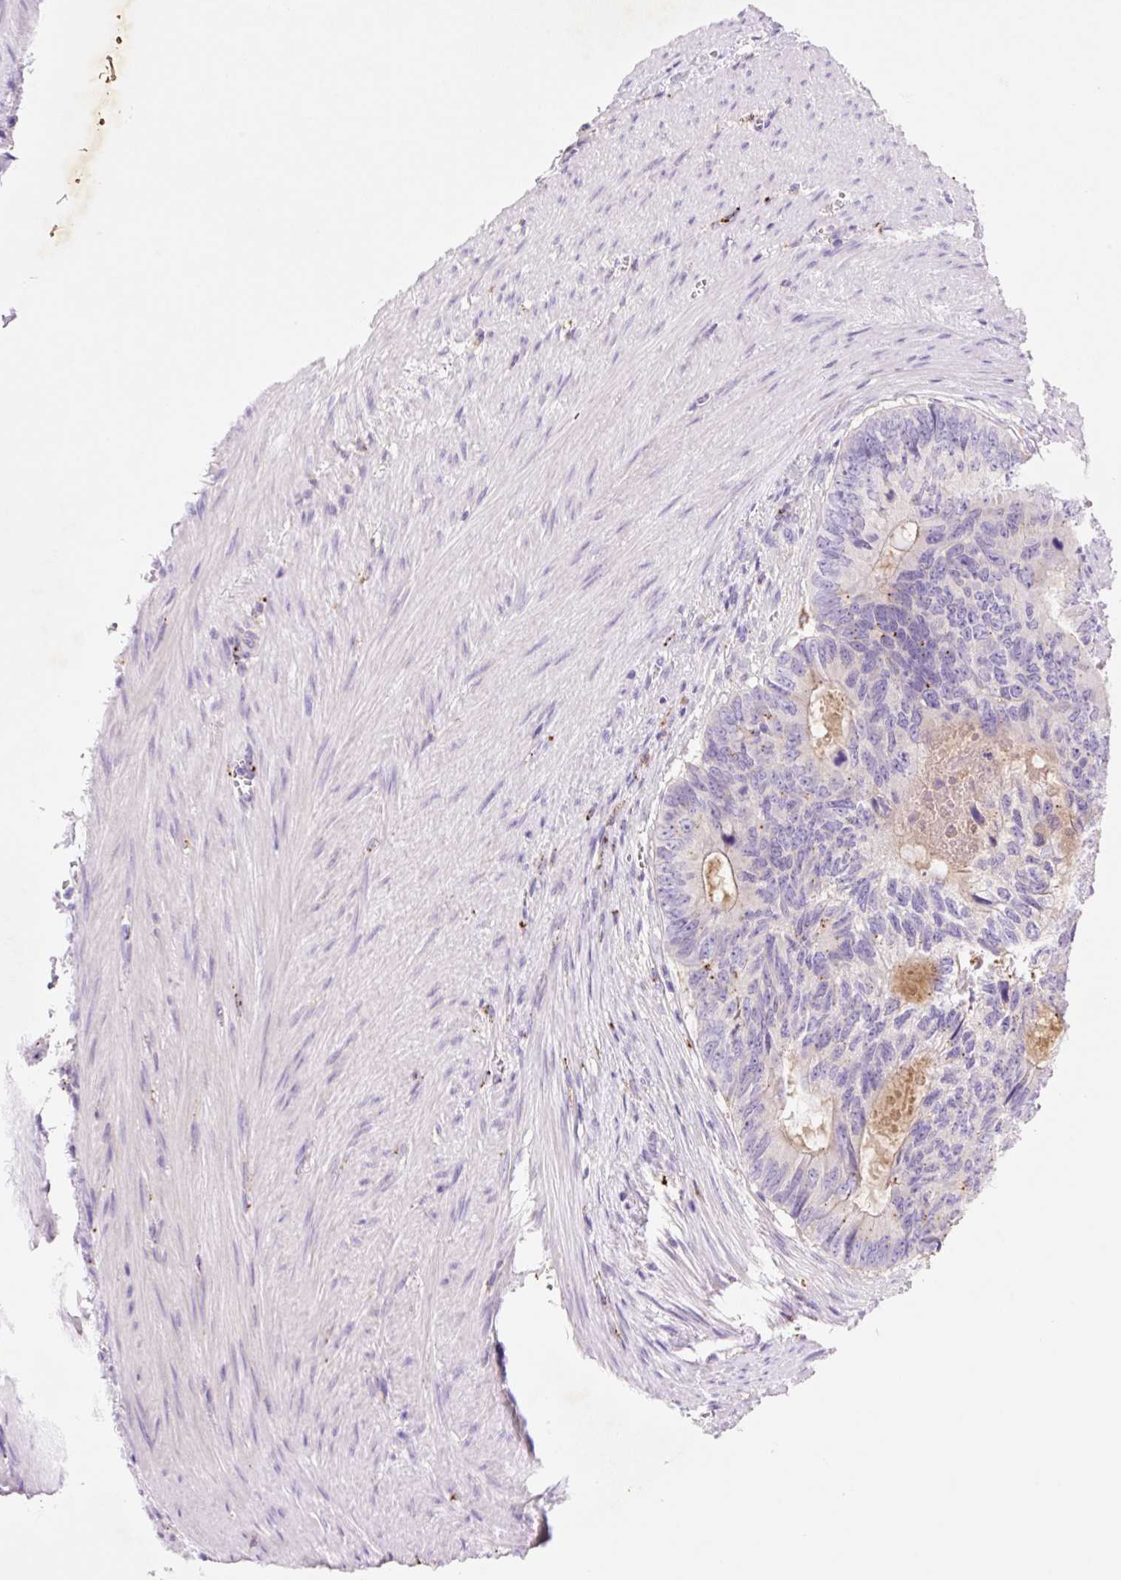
{"staining": {"intensity": "weak", "quantity": "<25%", "location": "cytoplasmic/membranous"}, "tissue": "colorectal cancer", "cell_type": "Tumor cells", "image_type": "cancer", "snomed": [{"axis": "morphology", "description": "Adenocarcinoma, NOS"}, {"axis": "topography", "description": "Colon"}], "caption": "An IHC image of colorectal adenocarcinoma is shown. There is no staining in tumor cells of colorectal adenocarcinoma. (Brightfield microscopy of DAB immunohistochemistry at high magnification).", "gene": "HEXA", "patient": {"sex": "male", "age": 62}}